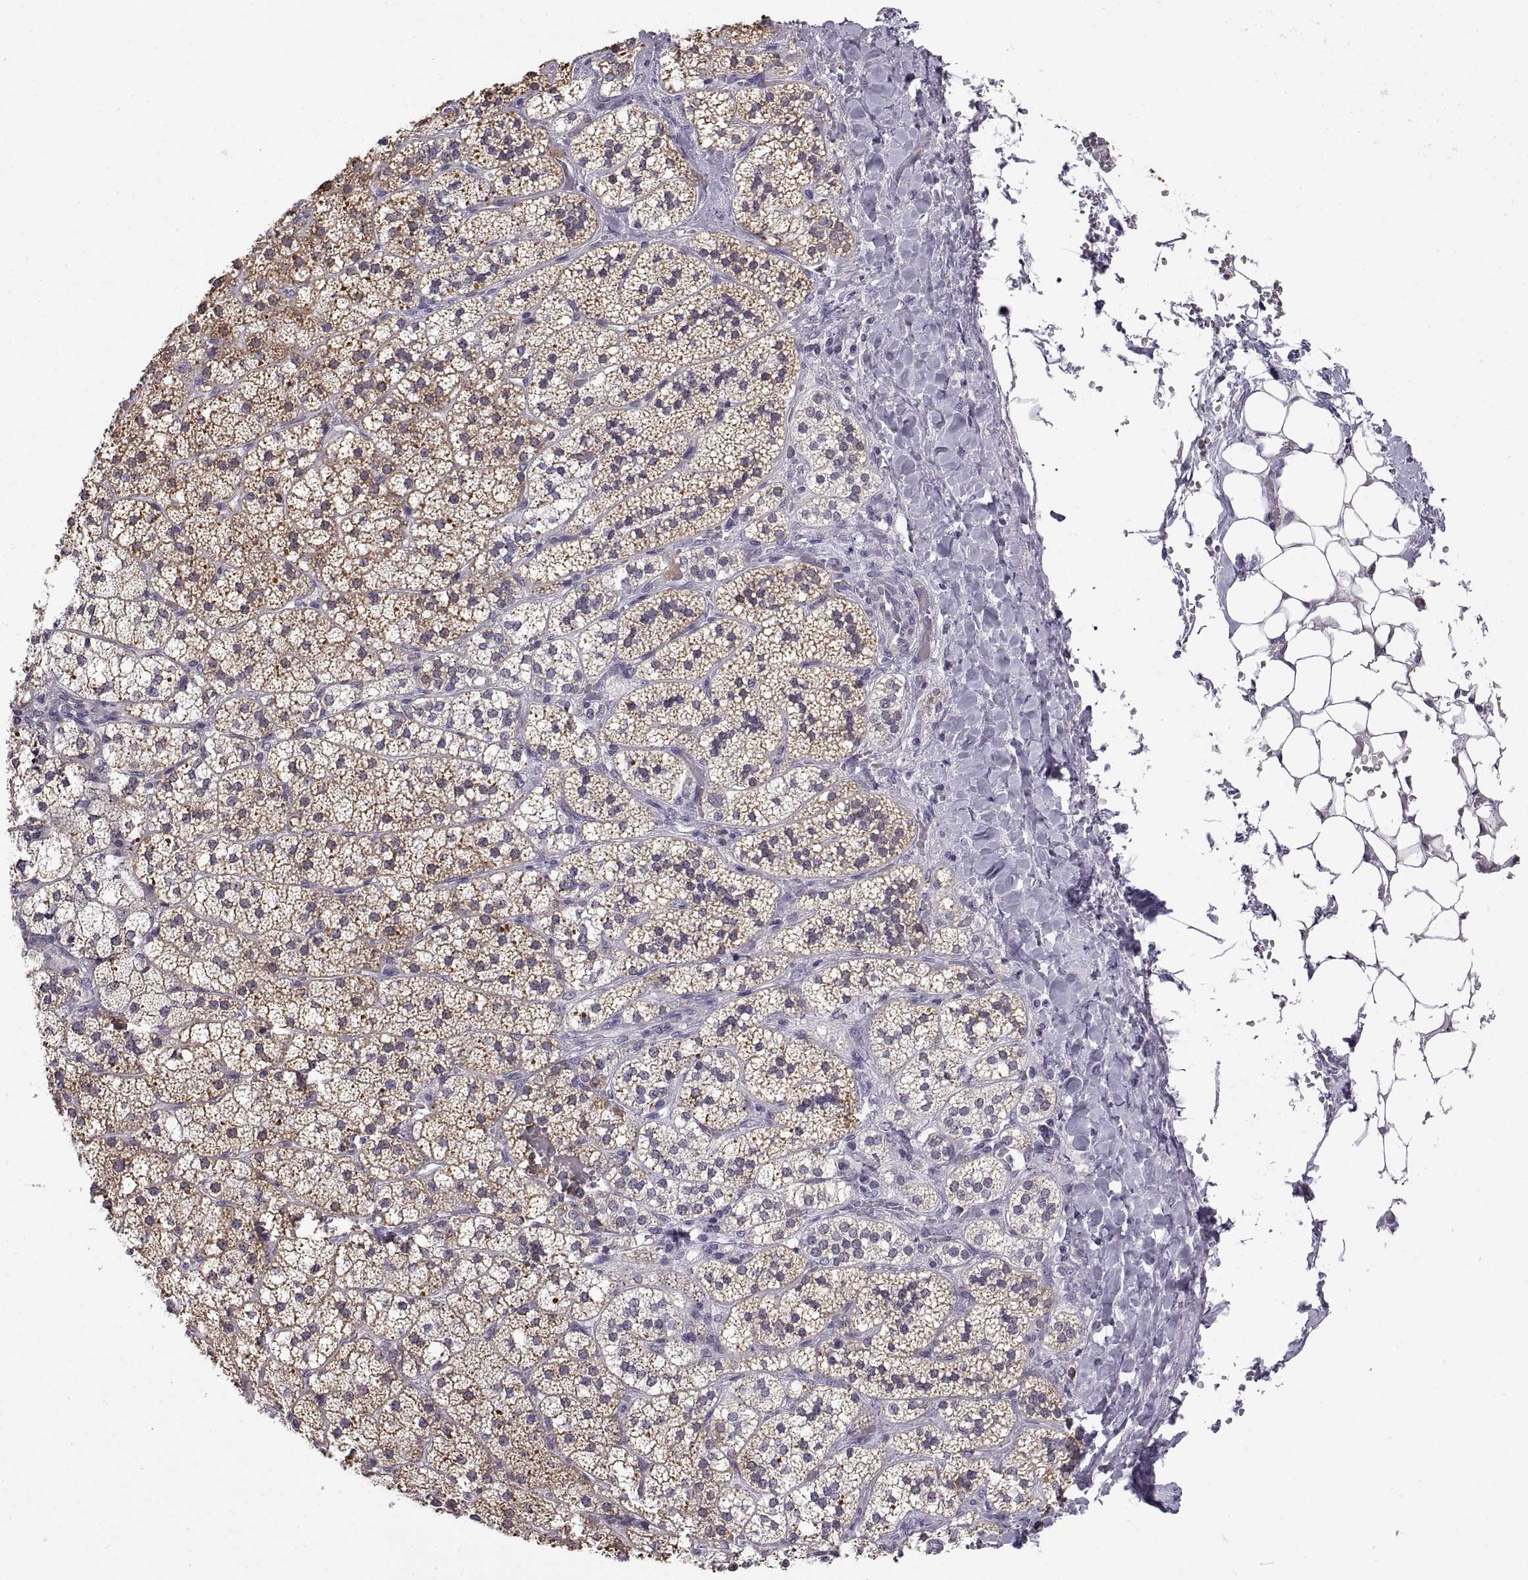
{"staining": {"intensity": "moderate", "quantity": "25%-75%", "location": "cytoplasmic/membranous"}, "tissue": "adrenal gland", "cell_type": "Glandular cells", "image_type": "normal", "snomed": [{"axis": "morphology", "description": "Normal tissue, NOS"}, {"axis": "topography", "description": "Adrenal gland"}], "caption": "Immunohistochemical staining of normal human adrenal gland shows medium levels of moderate cytoplasmic/membranous expression in approximately 25%-75% of glandular cells. The staining is performed using DAB (3,3'-diaminobenzidine) brown chromogen to label protein expression. The nuclei are counter-stained blue using hematoxylin.", "gene": "FAM170A", "patient": {"sex": "male", "age": 53}}